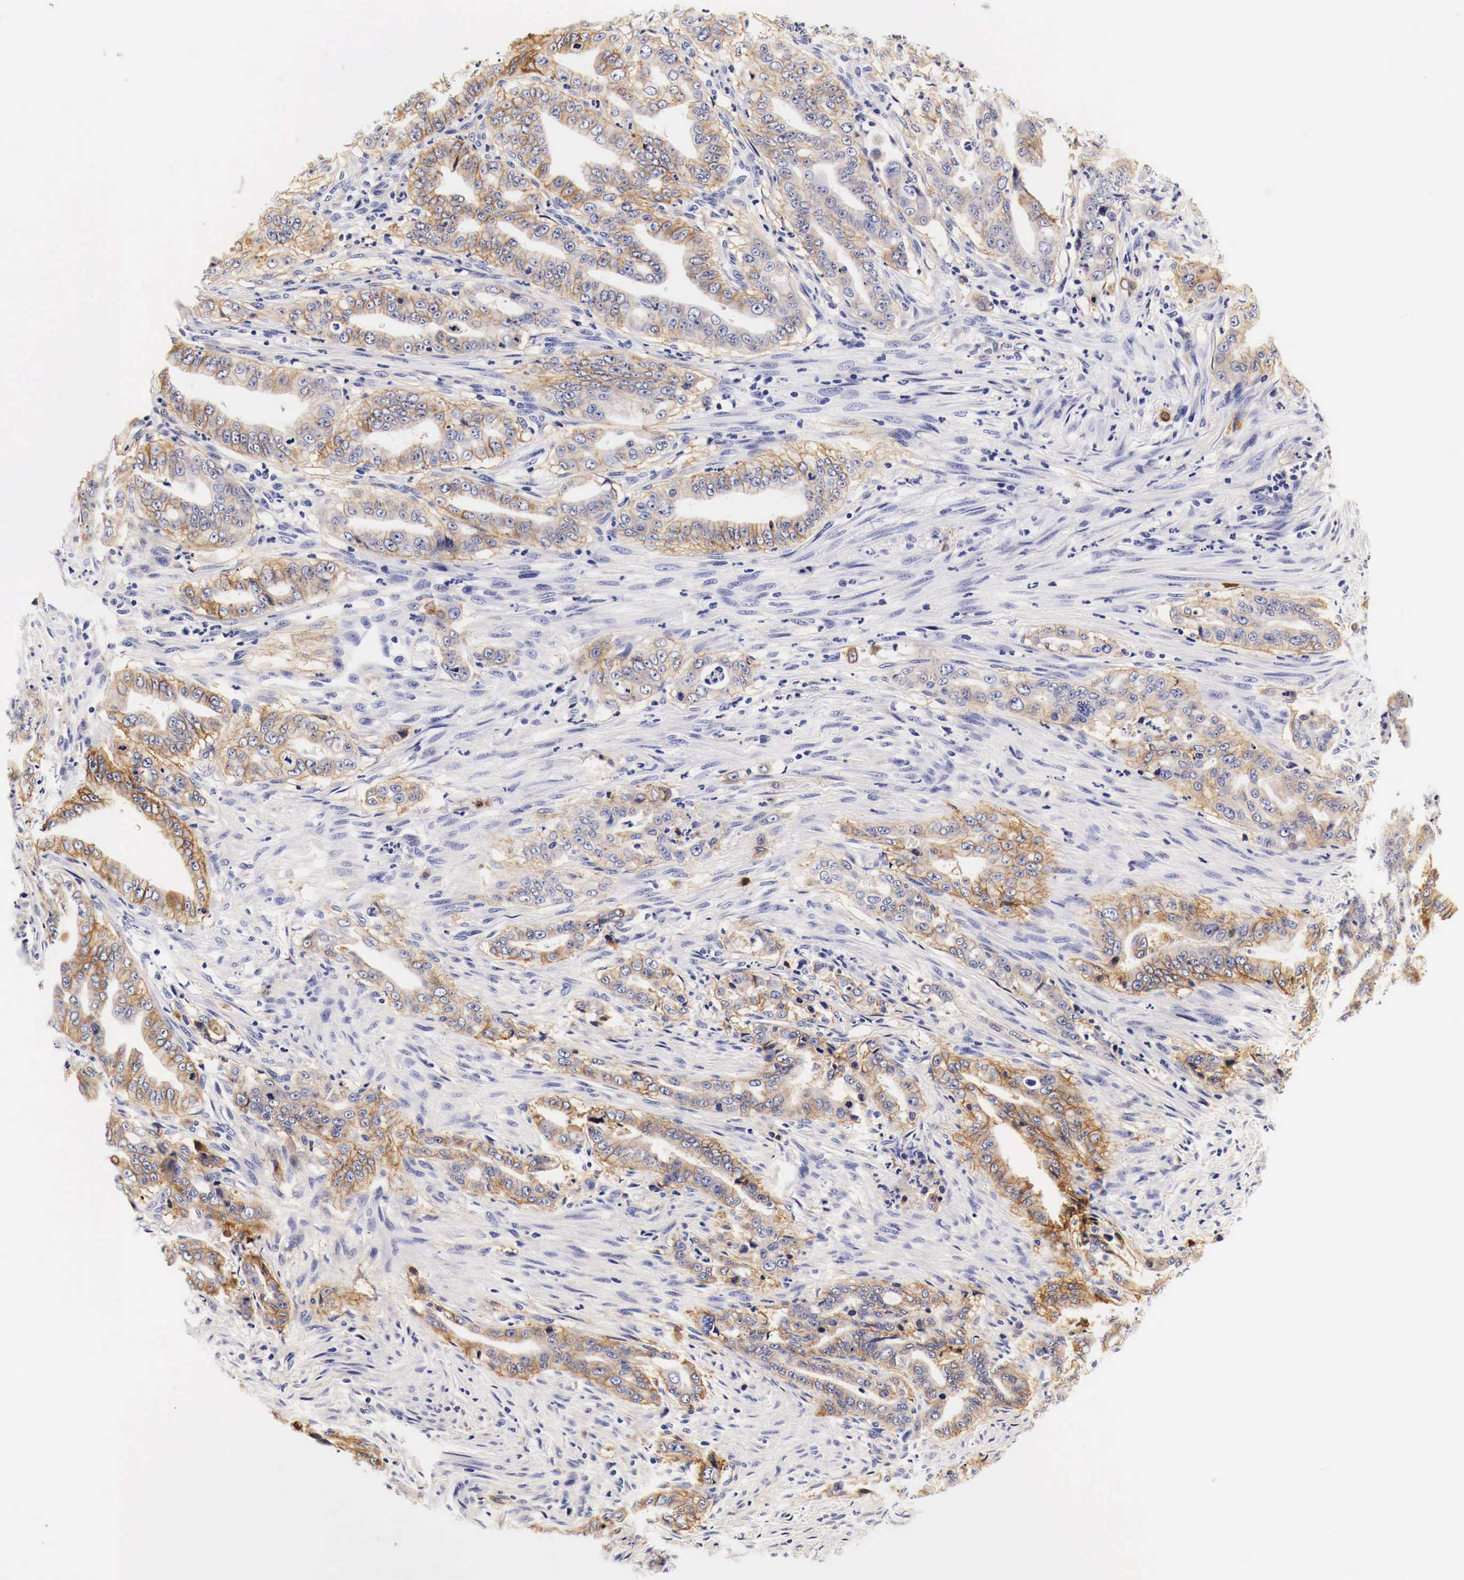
{"staining": {"intensity": "weak", "quantity": ">75%", "location": "cytoplasmic/membranous"}, "tissue": "stomach cancer", "cell_type": "Tumor cells", "image_type": "cancer", "snomed": [{"axis": "morphology", "description": "Adenocarcinoma, NOS"}, {"axis": "topography", "description": "Stomach"}], "caption": "Protein positivity by IHC displays weak cytoplasmic/membranous positivity in approximately >75% of tumor cells in stomach cancer (adenocarcinoma).", "gene": "EGFR", "patient": {"sex": "female", "age": 76}}